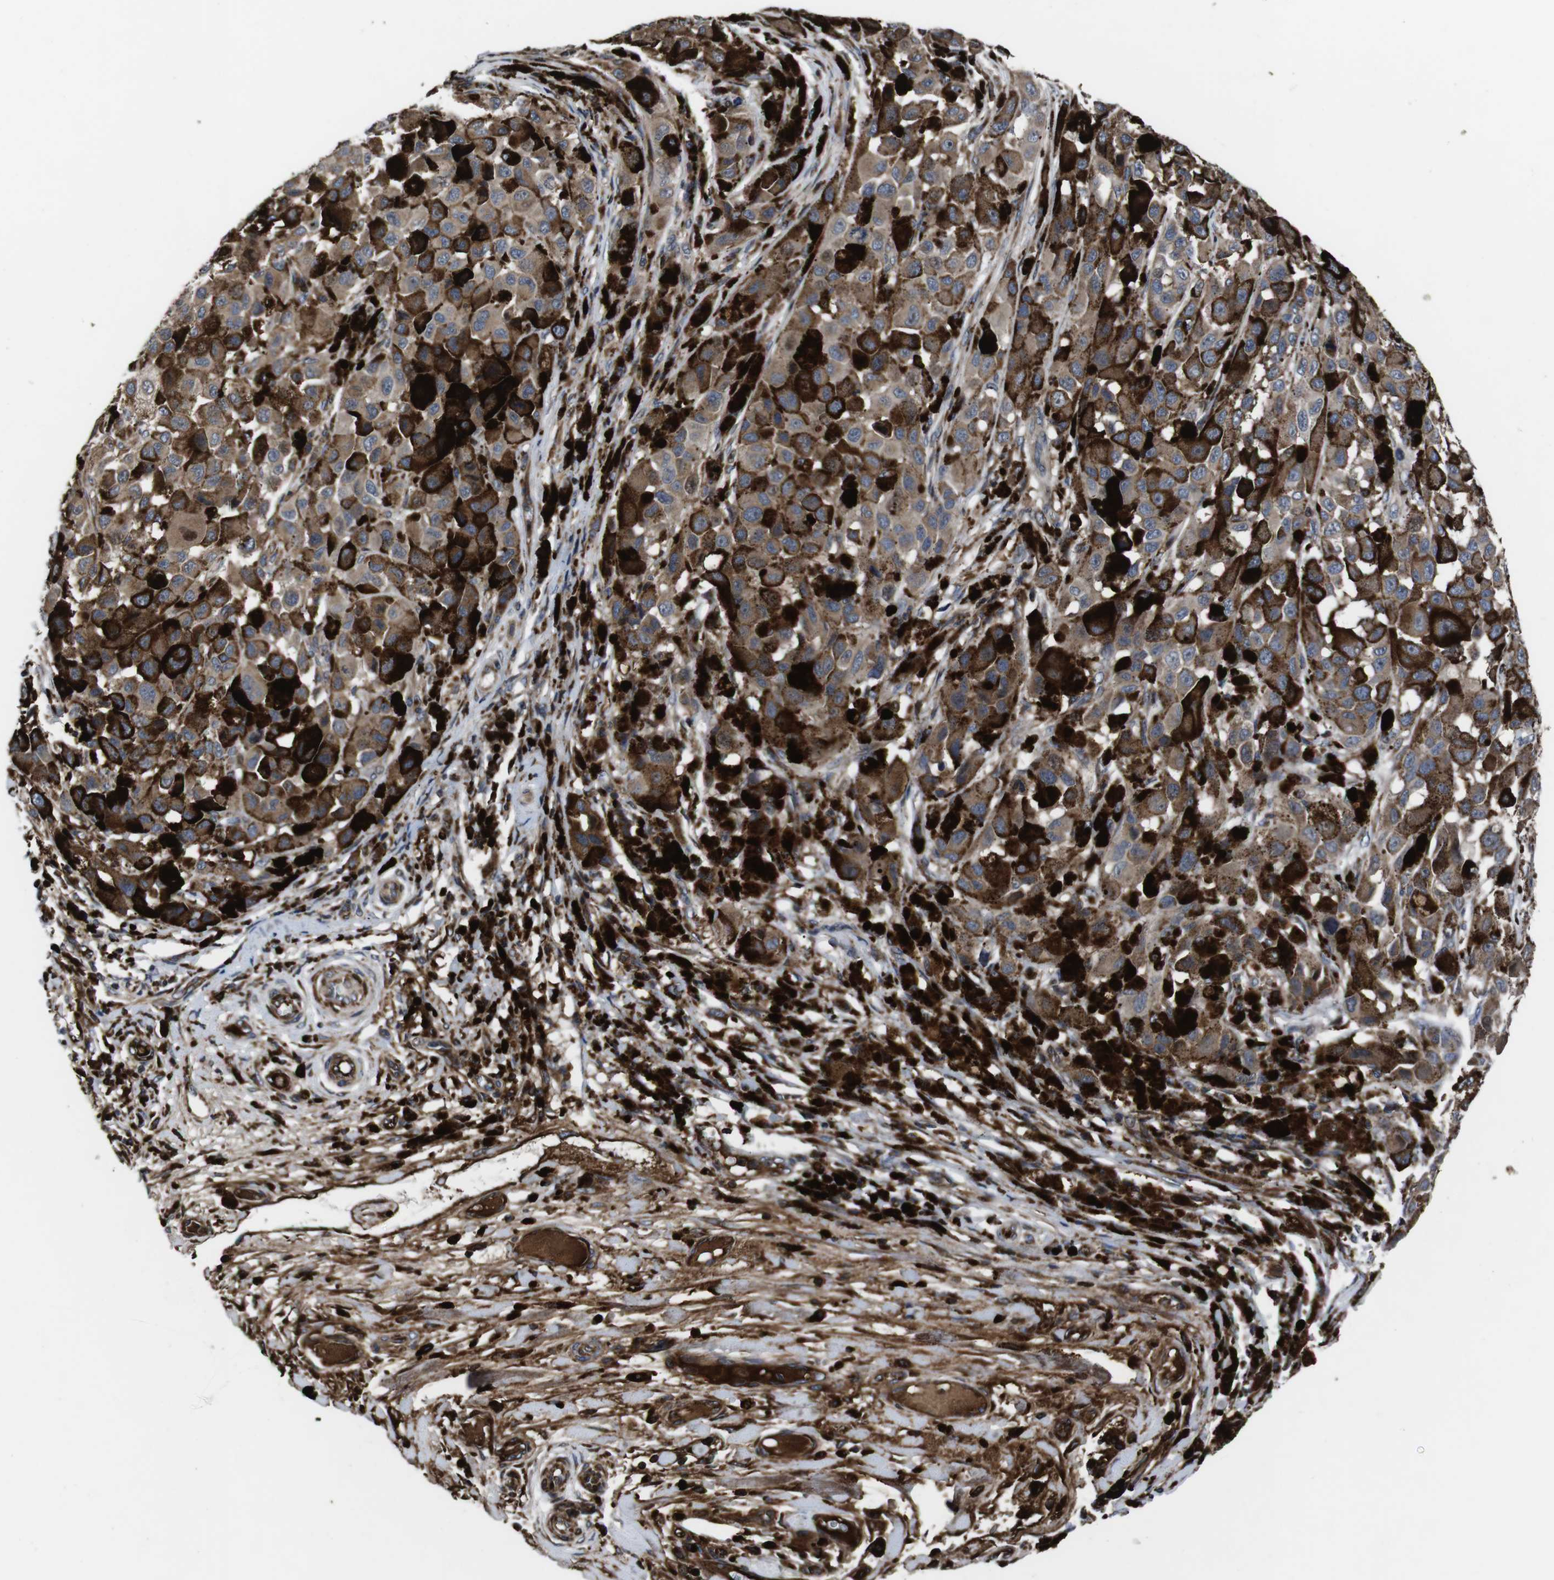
{"staining": {"intensity": "moderate", "quantity": ">75%", "location": "cytoplasmic/membranous"}, "tissue": "melanoma", "cell_type": "Tumor cells", "image_type": "cancer", "snomed": [{"axis": "morphology", "description": "Malignant melanoma, NOS"}, {"axis": "topography", "description": "Skin"}], "caption": "Human melanoma stained for a protein (brown) displays moderate cytoplasmic/membranous positive positivity in about >75% of tumor cells.", "gene": "SMYD3", "patient": {"sex": "female", "age": 46}}